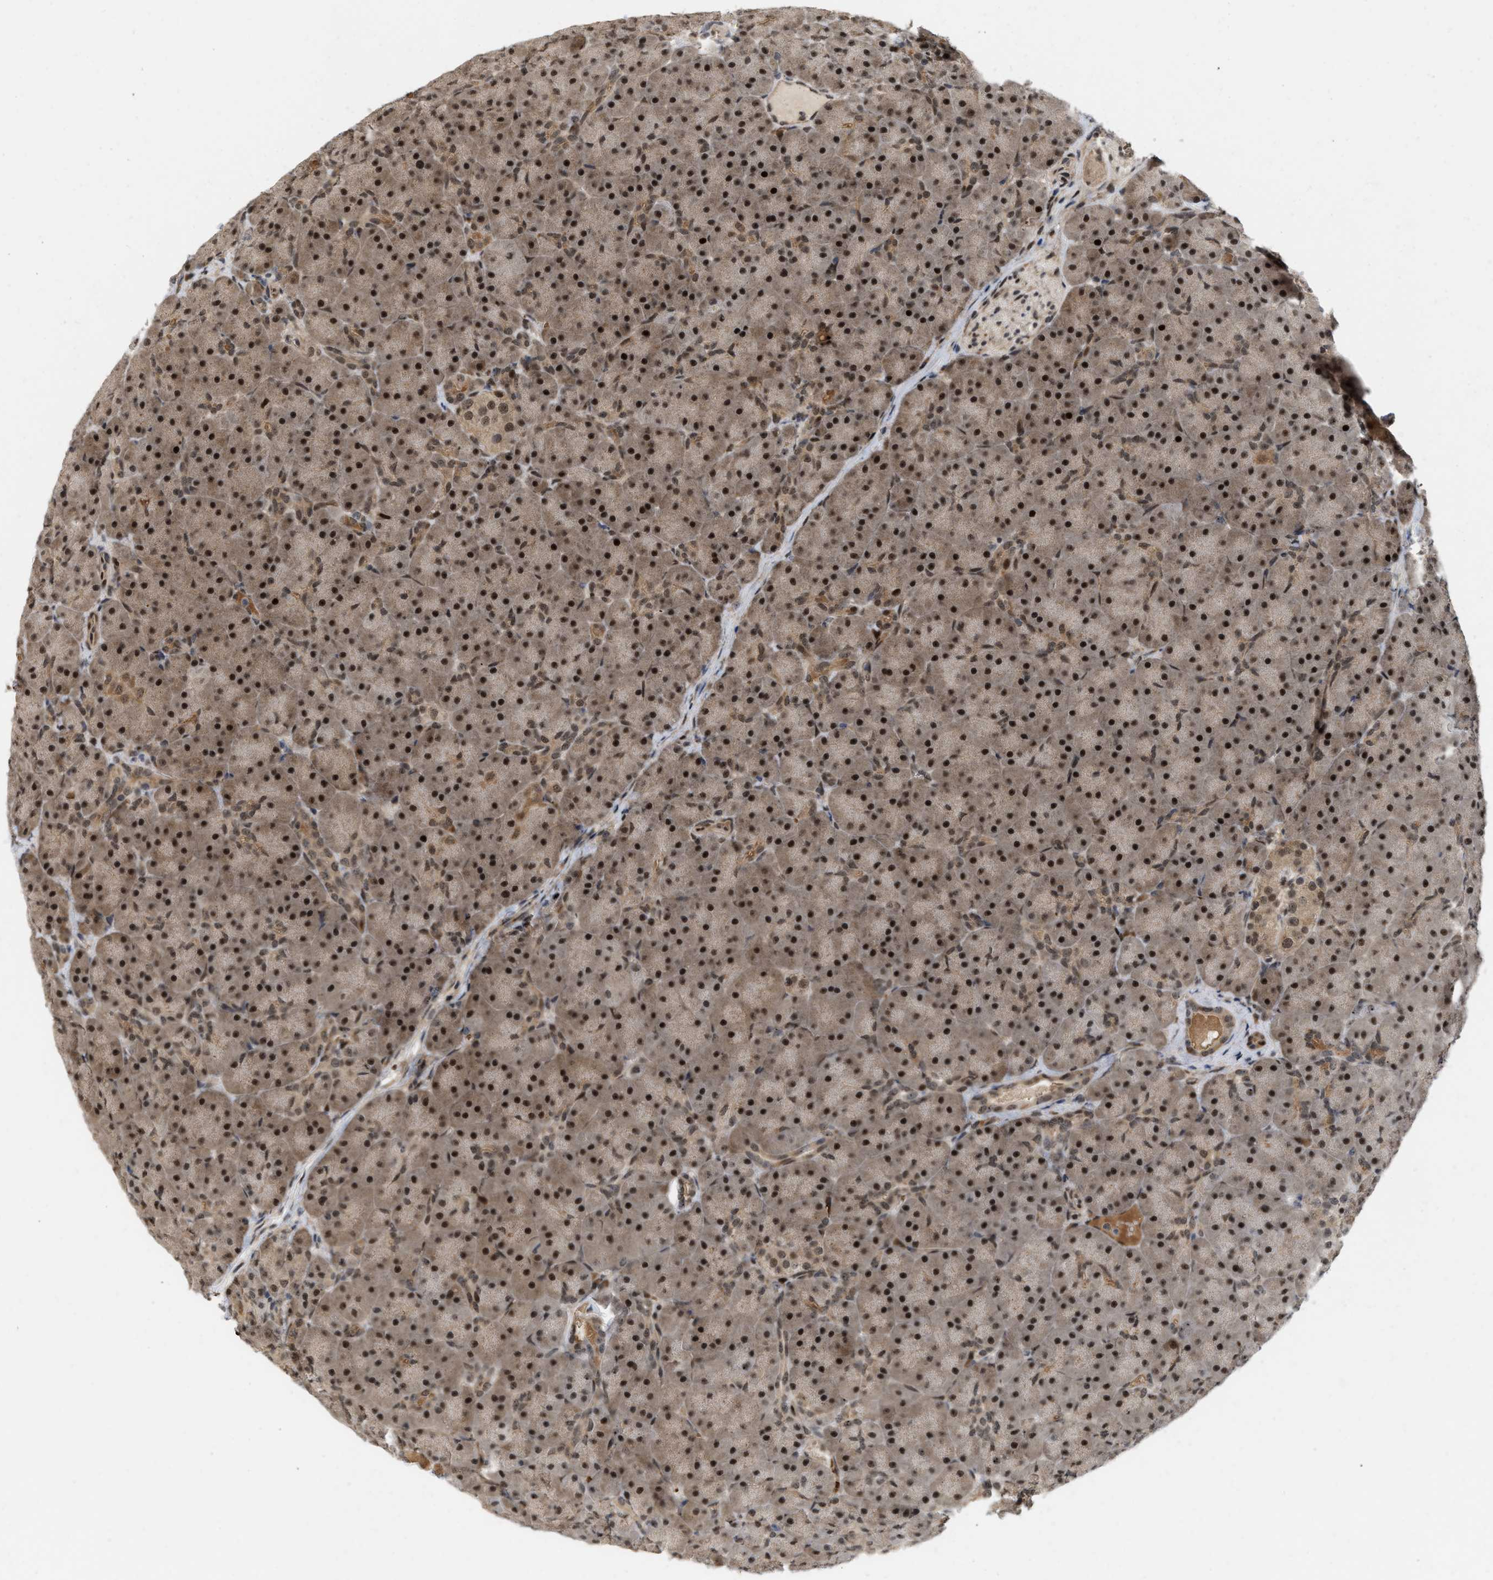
{"staining": {"intensity": "strong", "quantity": ">75%", "location": "cytoplasmic/membranous,nuclear"}, "tissue": "pancreas", "cell_type": "Exocrine glandular cells", "image_type": "normal", "snomed": [{"axis": "morphology", "description": "Normal tissue, NOS"}, {"axis": "topography", "description": "Pancreas"}], "caption": "Approximately >75% of exocrine glandular cells in unremarkable pancreas reveal strong cytoplasmic/membranous,nuclear protein expression as visualized by brown immunohistochemical staining.", "gene": "ANKRD11", "patient": {"sex": "male", "age": 66}}